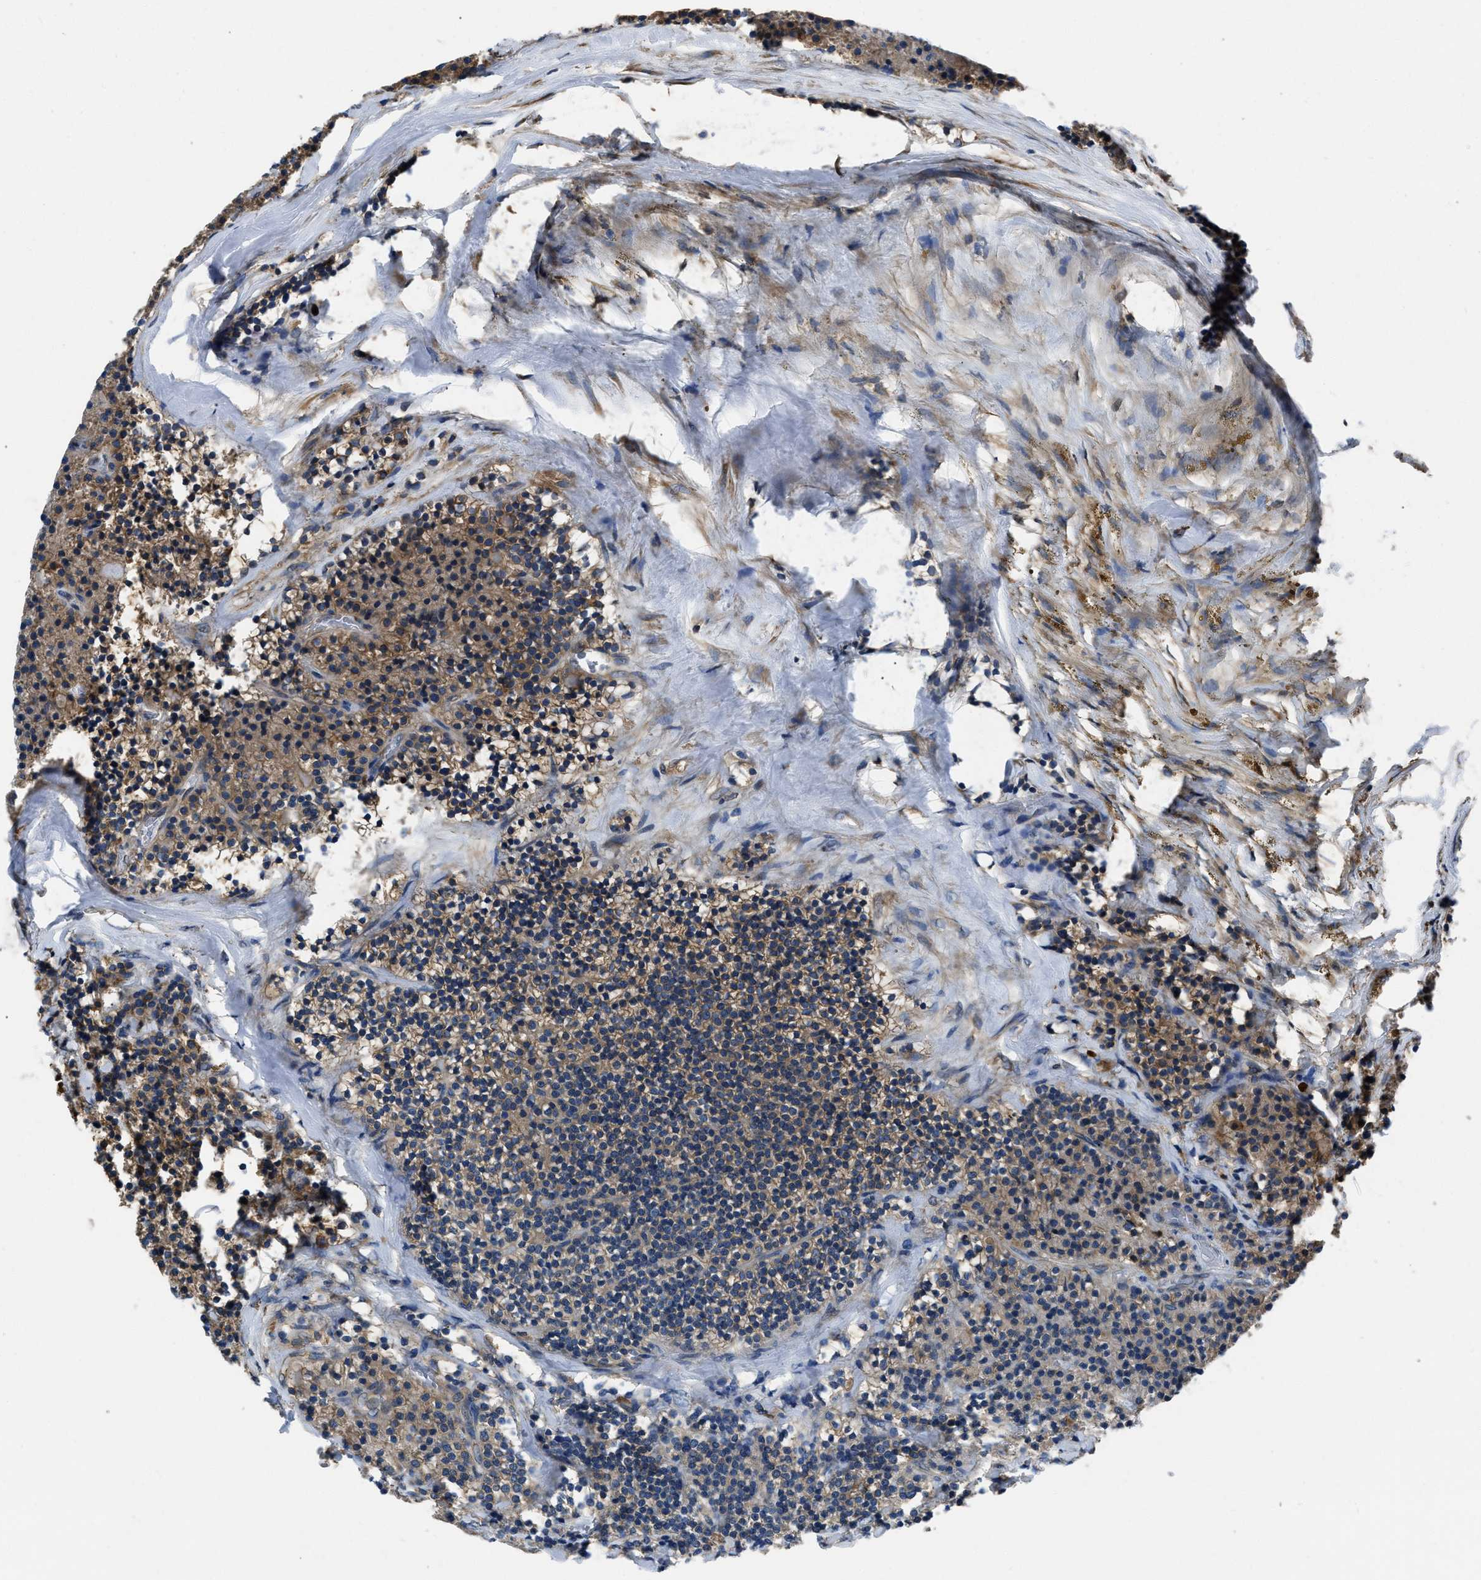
{"staining": {"intensity": "moderate", "quantity": "25%-75%", "location": "cytoplasmic/membranous"}, "tissue": "parathyroid gland", "cell_type": "Glandular cells", "image_type": "normal", "snomed": [{"axis": "morphology", "description": "Normal tissue, NOS"}, {"axis": "morphology", "description": "Adenoma, NOS"}, {"axis": "topography", "description": "Parathyroid gland"}], "caption": "Immunohistochemistry (IHC) of benign human parathyroid gland exhibits medium levels of moderate cytoplasmic/membranous staining in approximately 25%-75% of glandular cells. (DAB IHC with brightfield microscopy, high magnification).", "gene": "YARS1", "patient": {"sex": "male", "age": 75}}